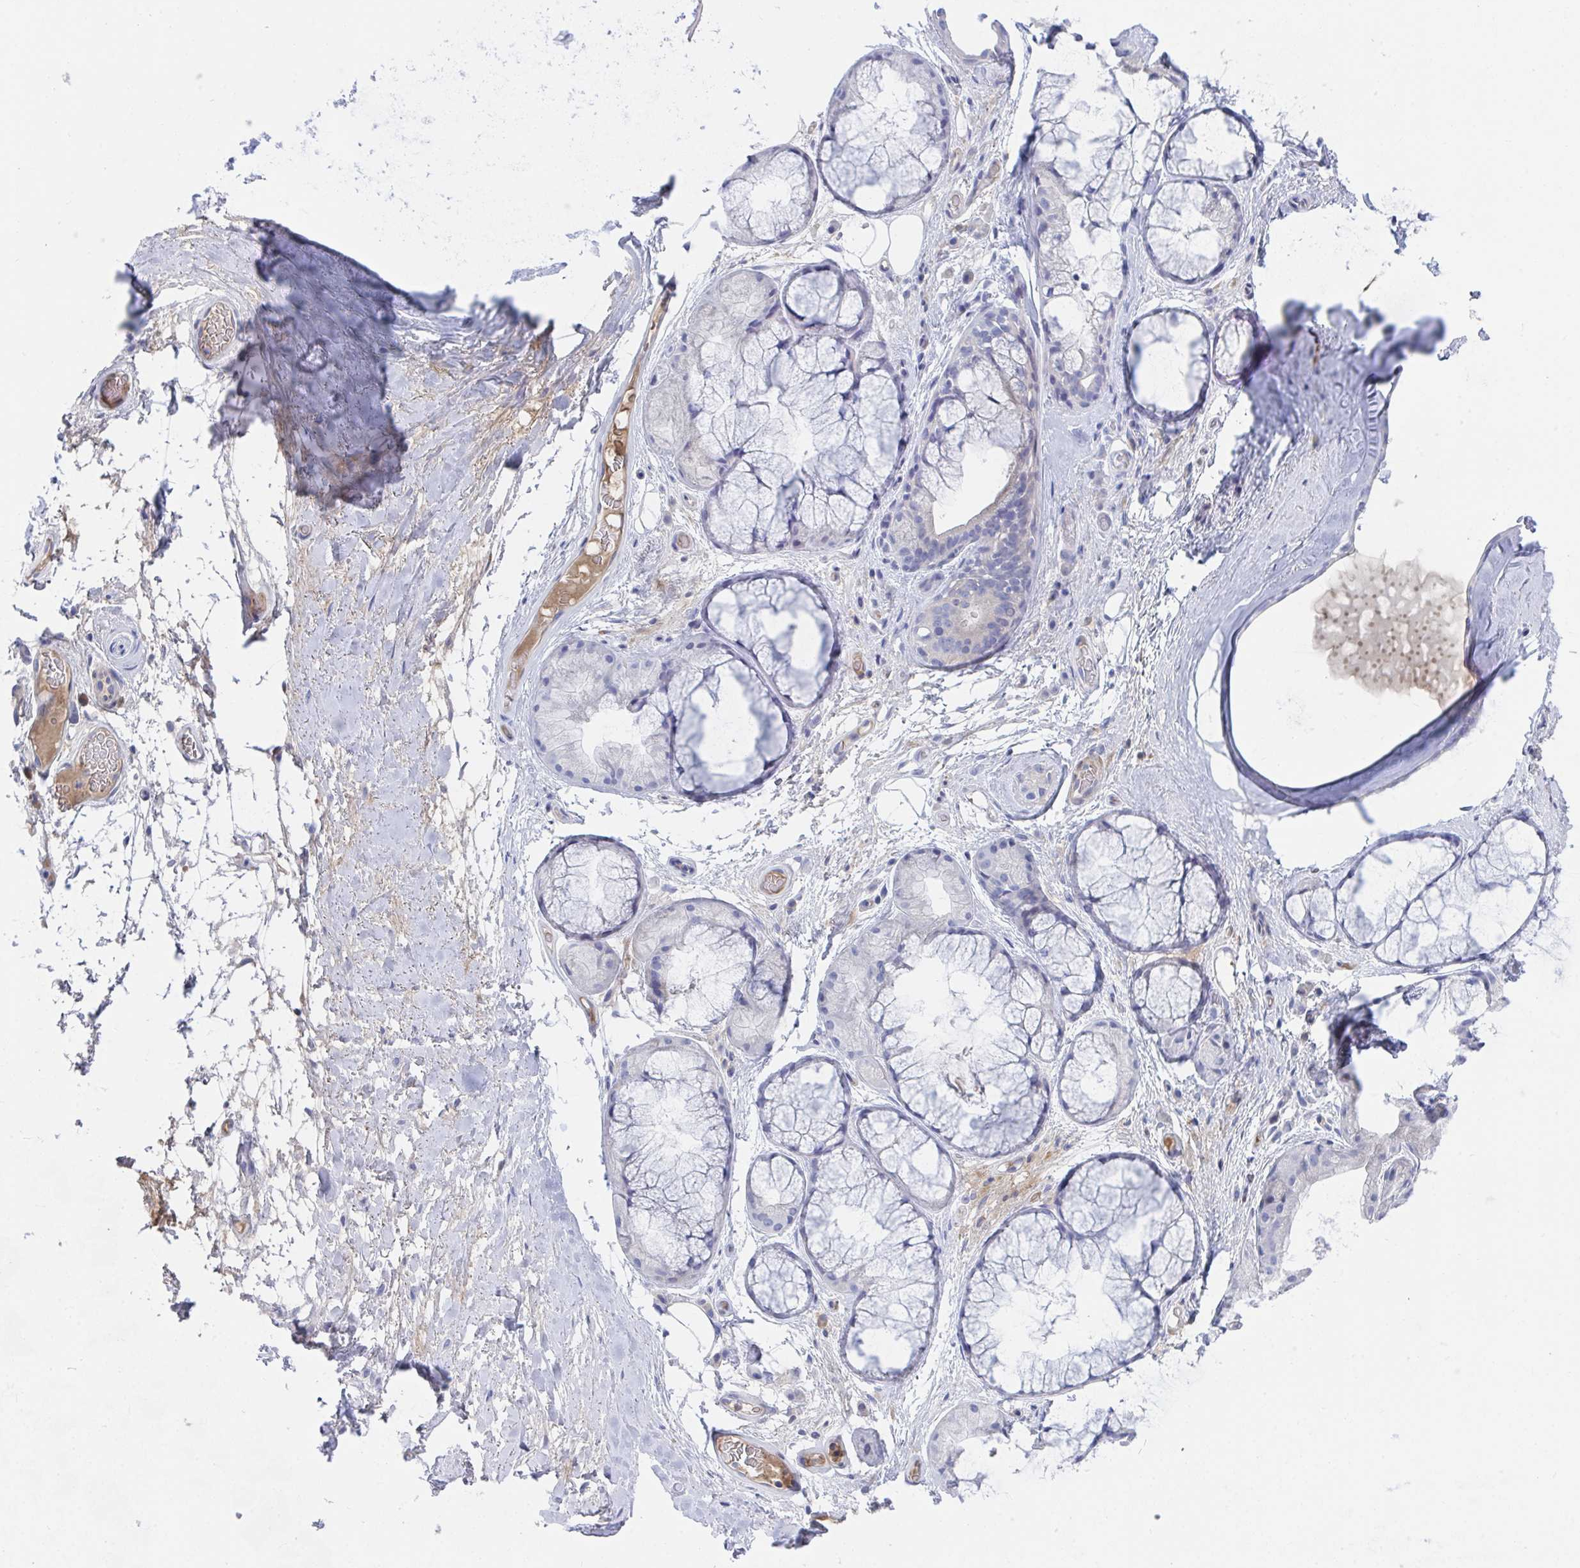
{"staining": {"intensity": "negative", "quantity": "none", "location": "none"}, "tissue": "soft tissue", "cell_type": "Chondrocytes", "image_type": "normal", "snomed": [{"axis": "morphology", "description": "Normal tissue, NOS"}, {"axis": "topography", "description": "Lymph node"}, {"axis": "topography", "description": "Cartilage tissue"}, {"axis": "topography", "description": "Nasopharynx"}], "caption": "IHC histopathology image of benign soft tissue: soft tissue stained with DAB (3,3'-diaminobenzidine) shows no significant protein expression in chondrocytes.", "gene": "TNFAIP6", "patient": {"sex": "male", "age": 63}}